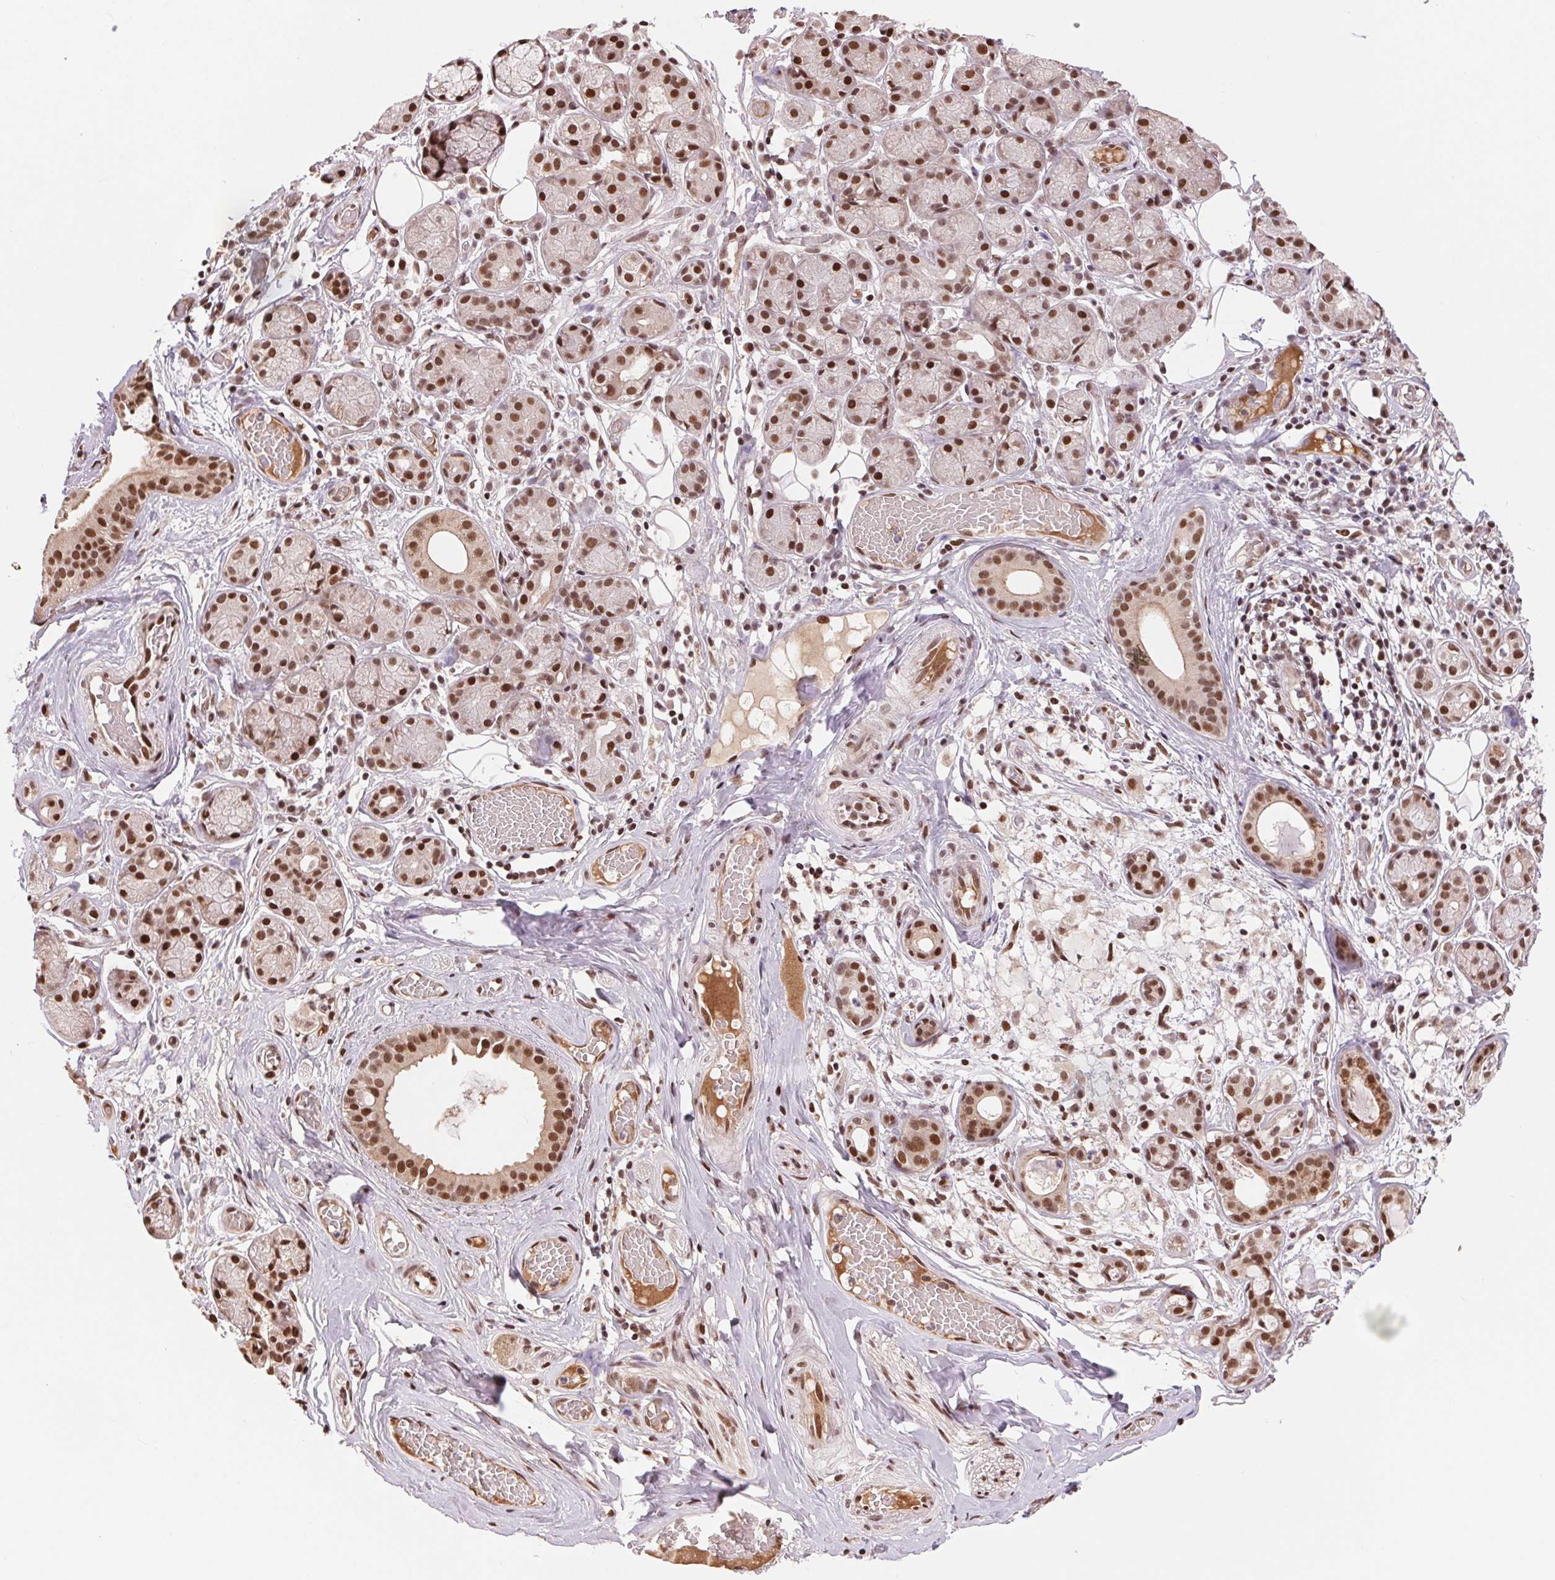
{"staining": {"intensity": "strong", "quantity": ">75%", "location": "nuclear"}, "tissue": "salivary gland", "cell_type": "Glandular cells", "image_type": "normal", "snomed": [{"axis": "morphology", "description": "Normal tissue, NOS"}, {"axis": "topography", "description": "Salivary gland"}, {"axis": "topography", "description": "Peripheral nerve tissue"}], "caption": "Protein analysis of benign salivary gland shows strong nuclear positivity in approximately >75% of glandular cells.", "gene": "RAD23A", "patient": {"sex": "male", "age": 71}}